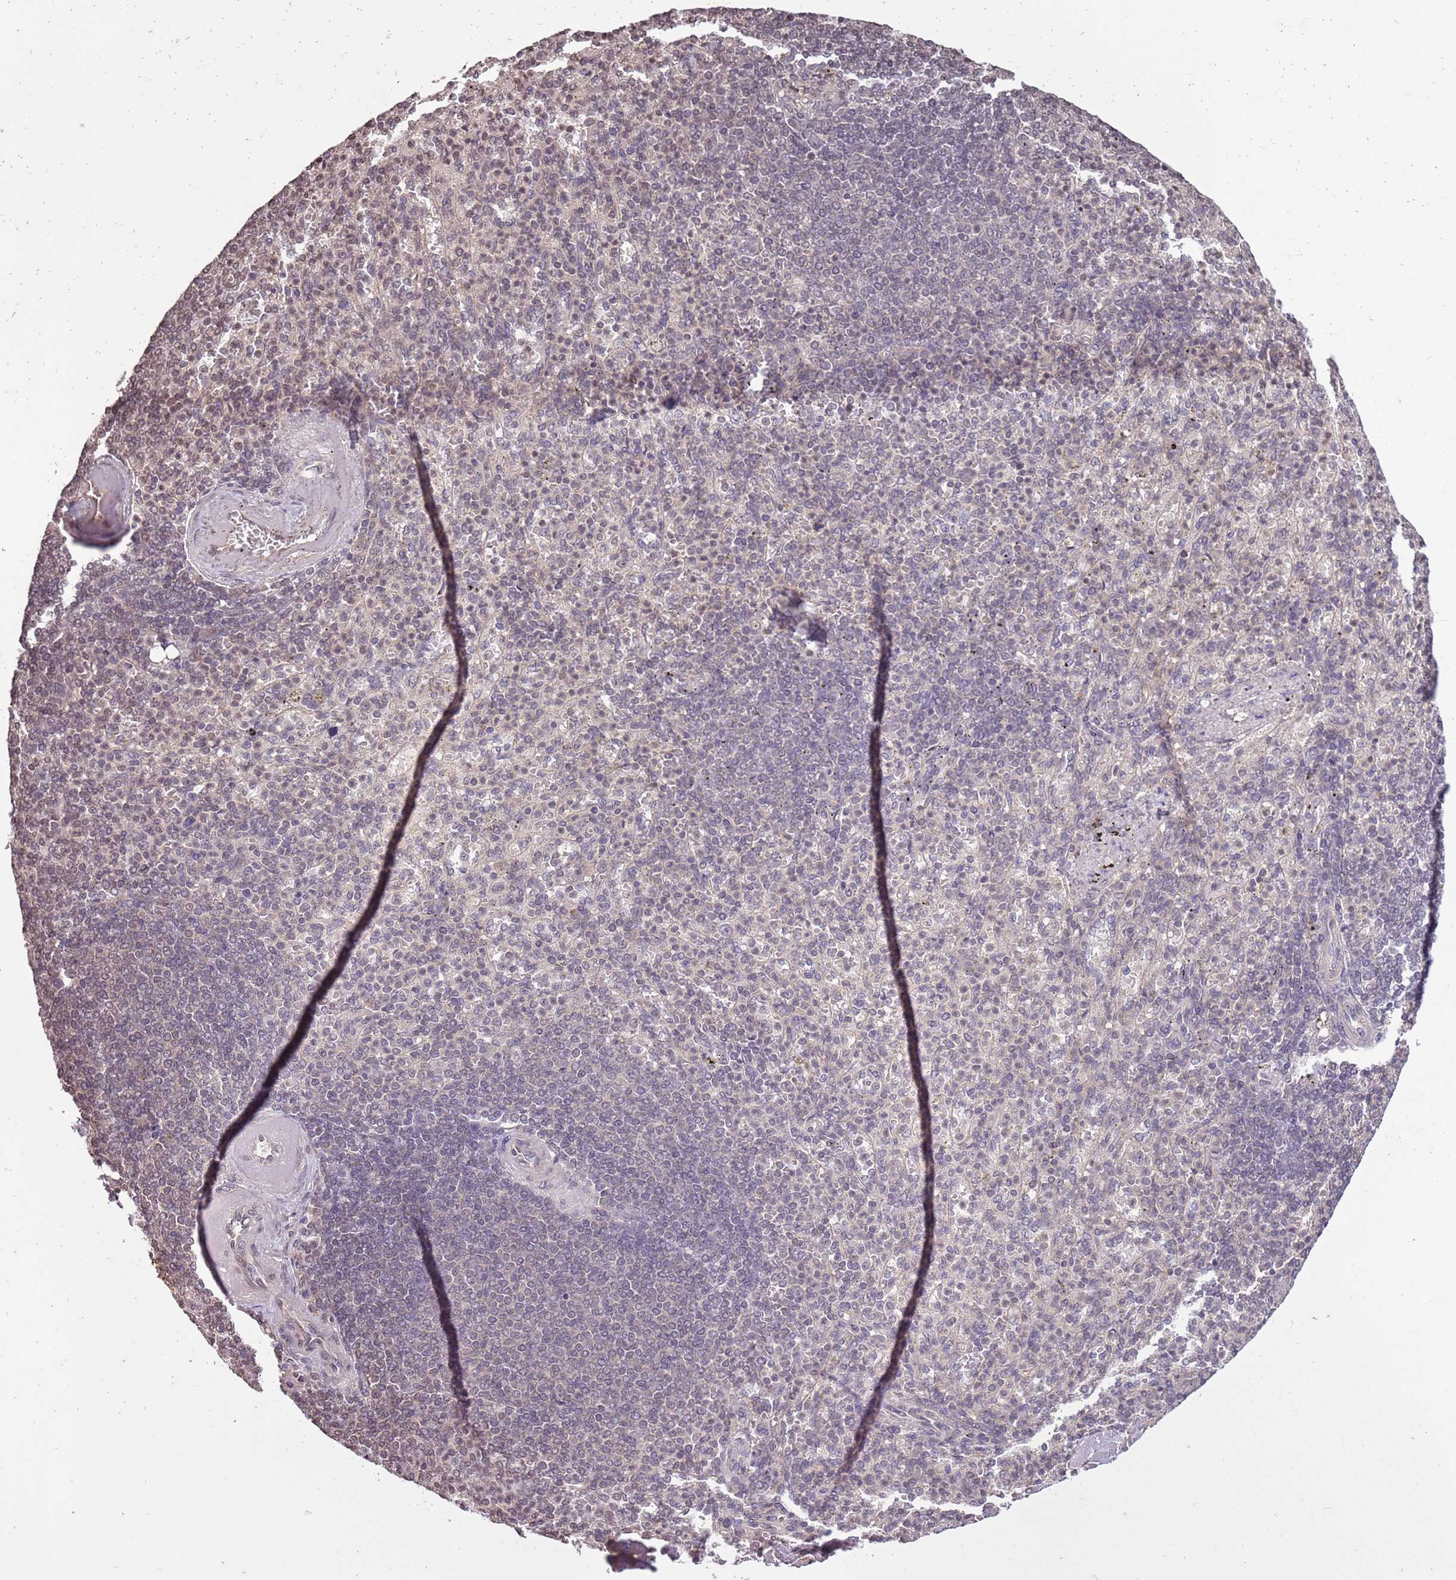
{"staining": {"intensity": "weak", "quantity": "<25%", "location": "nuclear"}, "tissue": "spleen", "cell_type": "Cells in red pulp", "image_type": "normal", "snomed": [{"axis": "morphology", "description": "Normal tissue, NOS"}, {"axis": "topography", "description": "Spleen"}], "caption": "Cells in red pulp show no significant protein expression in benign spleen. The staining was performed using DAB to visualize the protein expression in brown, while the nuclei were stained in blue with hematoxylin (Magnification: 20x).", "gene": "CAPN9", "patient": {"sex": "female", "age": 74}}